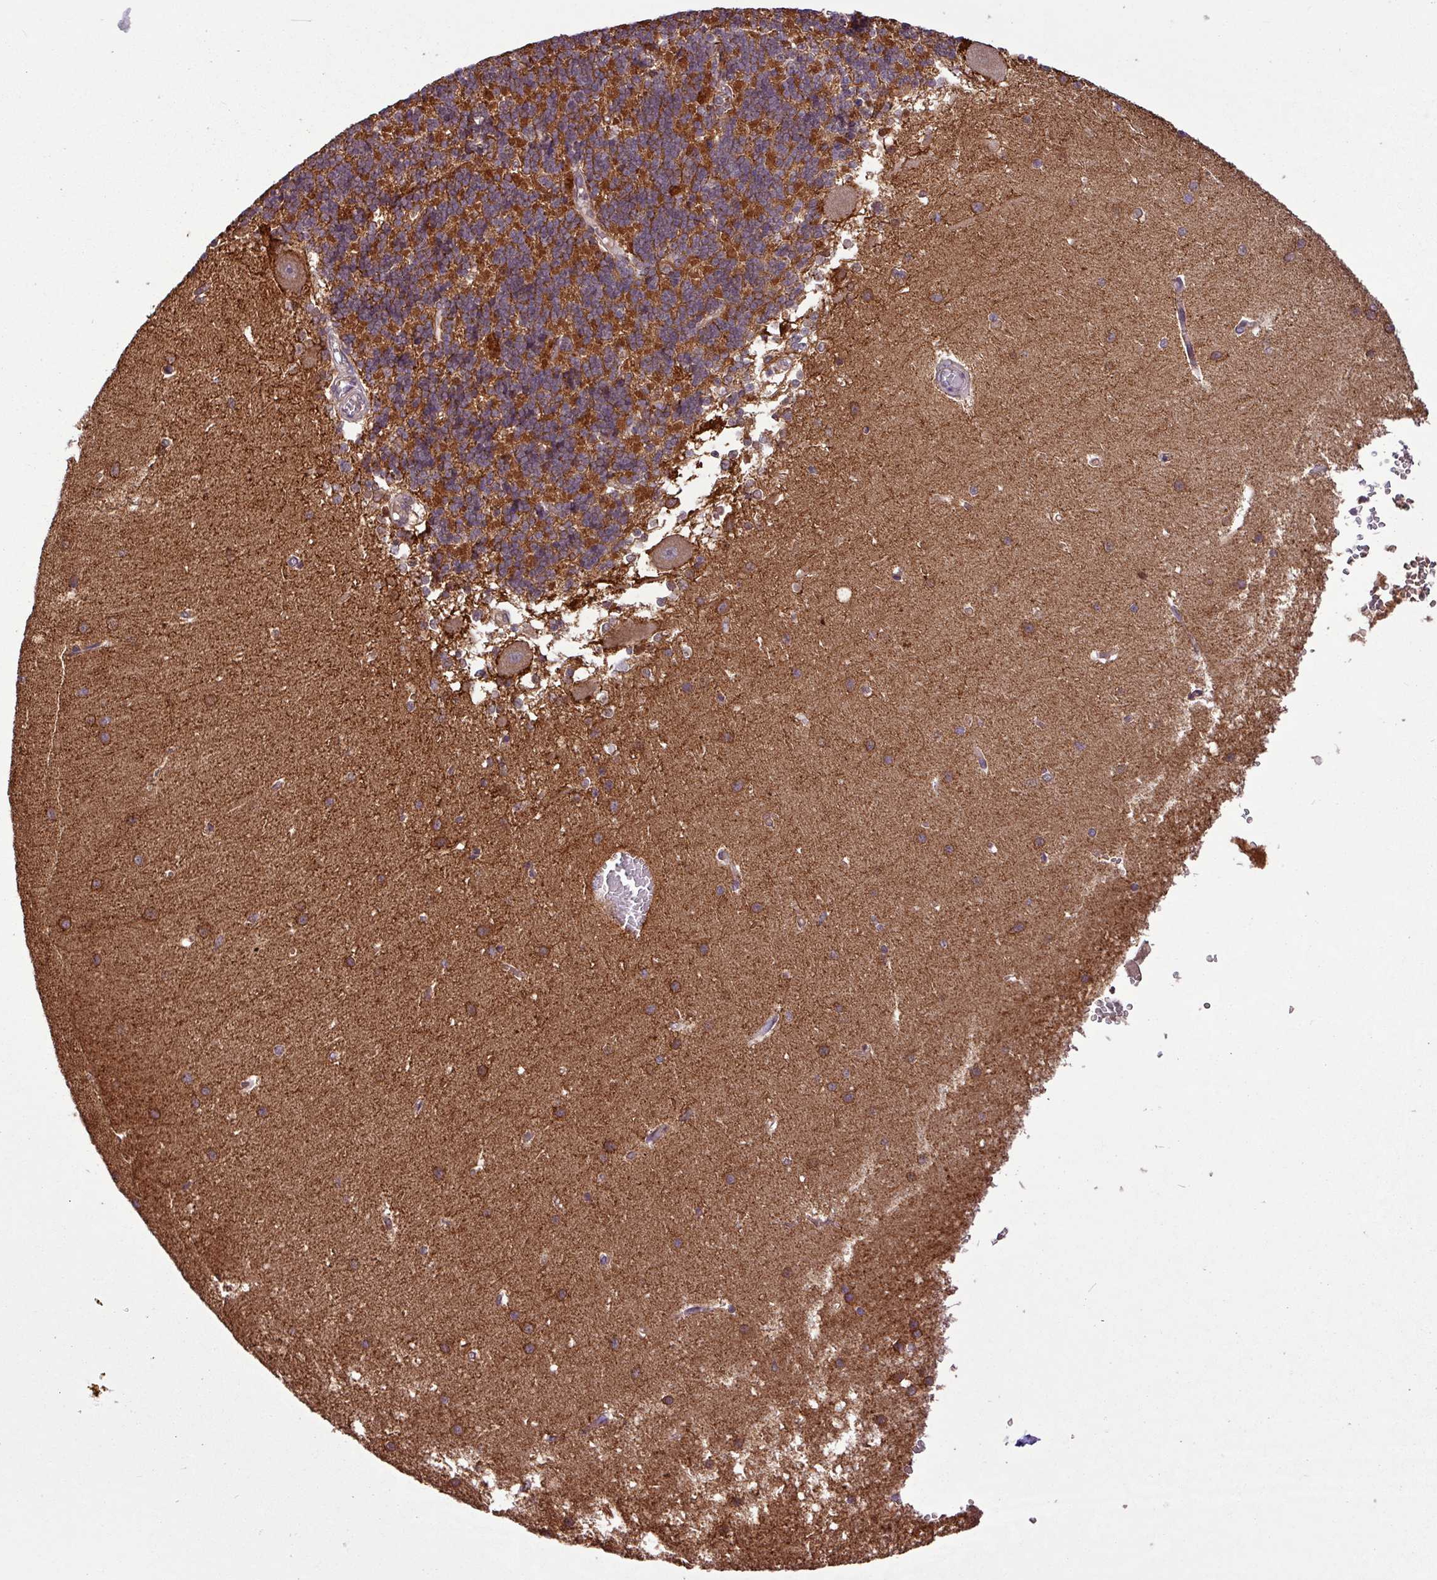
{"staining": {"intensity": "strong", "quantity": ">75%", "location": "cytoplasmic/membranous"}, "tissue": "cerebellum", "cell_type": "Cells in granular layer", "image_type": "normal", "snomed": [{"axis": "morphology", "description": "Normal tissue, NOS"}, {"axis": "topography", "description": "Cerebellum"}], "caption": "Immunohistochemical staining of normal human cerebellum reveals high levels of strong cytoplasmic/membranous positivity in about >75% of cells in granular layer. (DAB IHC, brown staining for protein, blue staining for nuclei).", "gene": "MCTP2", "patient": {"sex": "male", "age": 37}}